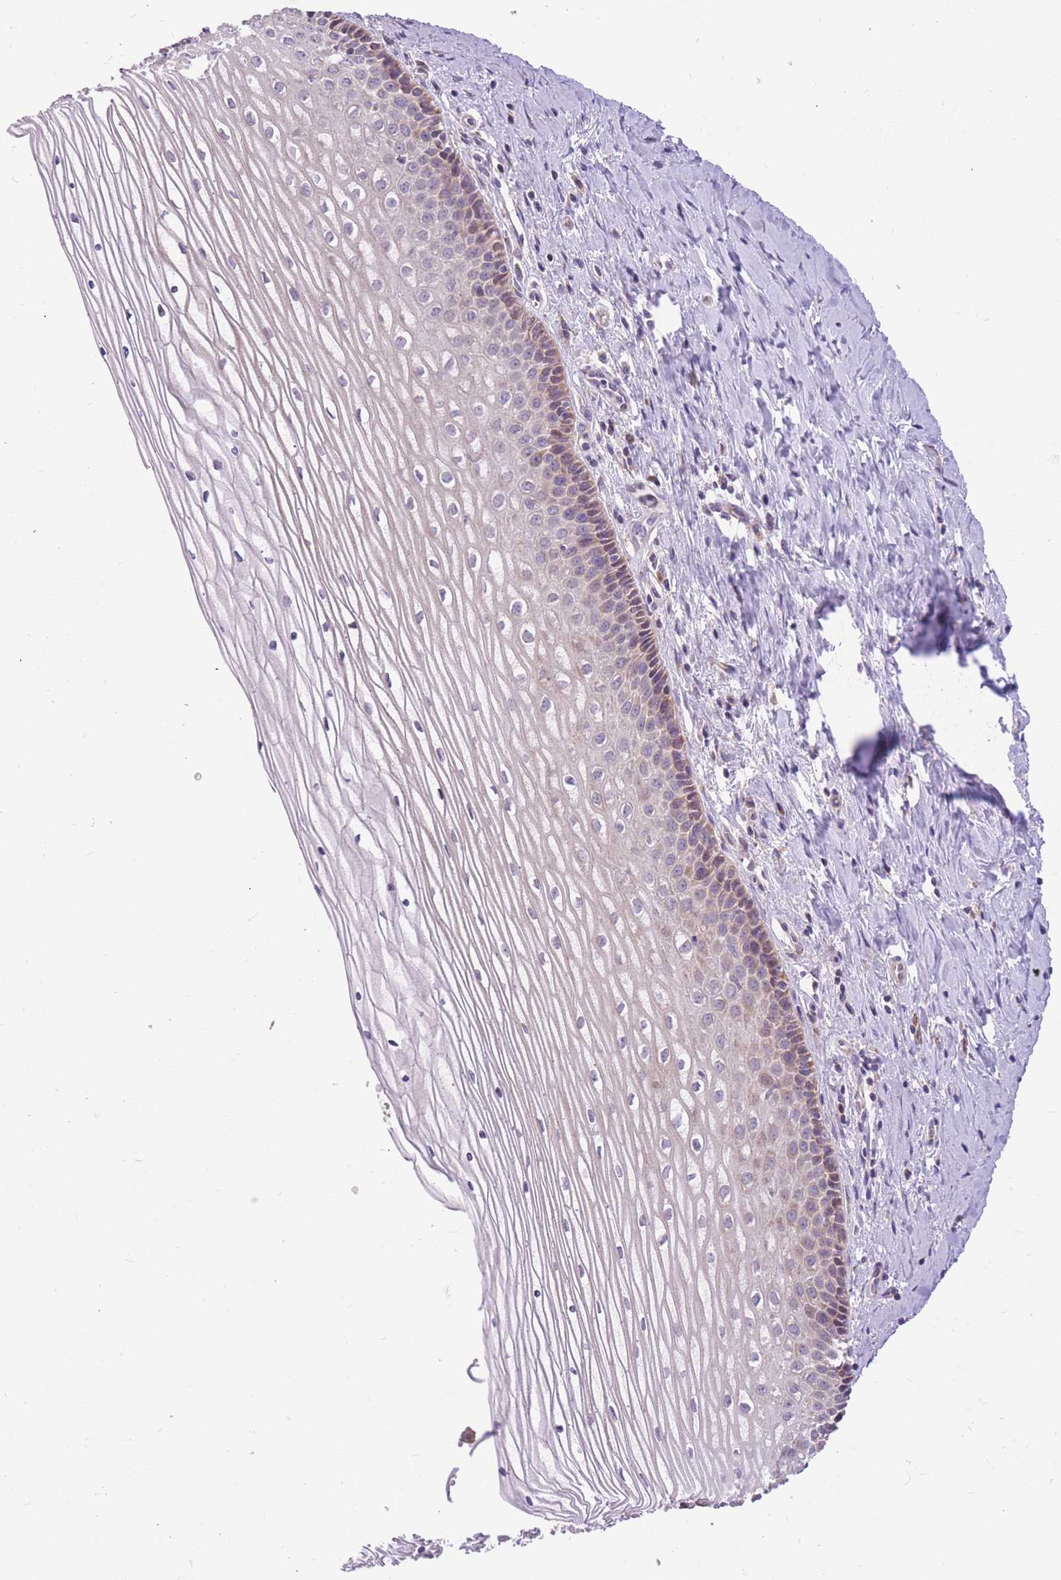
{"staining": {"intensity": "moderate", "quantity": "25%-75%", "location": "cytoplasmic/membranous"}, "tissue": "cervix", "cell_type": "Glandular cells", "image_type": "normal", "snomed": [{"axis": "morphology", "description": "Normal tissue, NOS"}, {"axis": "topography", "description": "Cervix"}], "caption": "The photomicrograph exhibits a brown stain indicating the presence of a protein in the cytoplasmic/membranous of glandular cells in cervix. (DAB (3,3'-diaminobenzidine) IHC with brightfield microscopy, high magnification).", "gene": "TOPAZ1", "patient": {"sex": "female", "age": 47}}